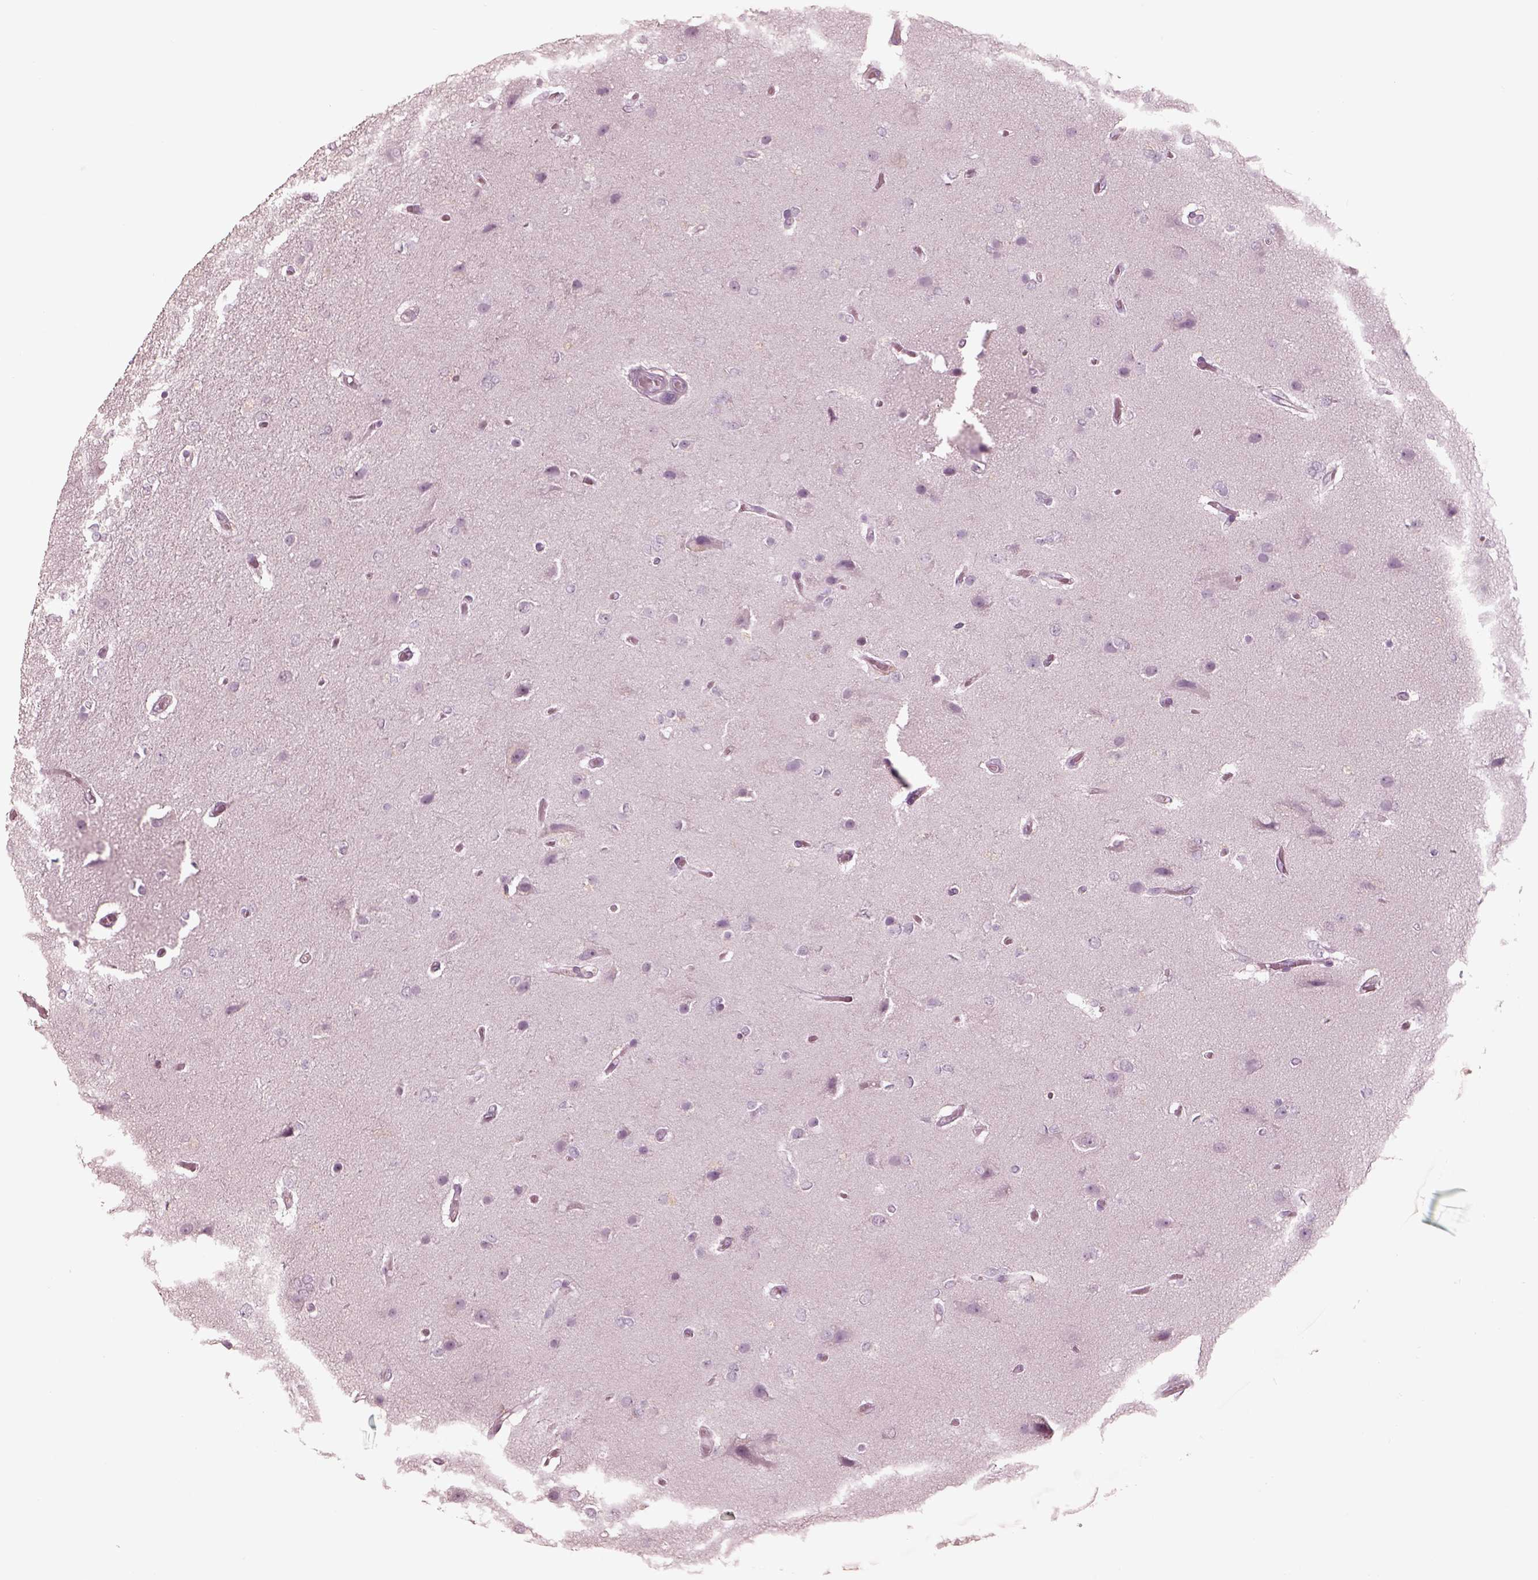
{"staining": {"intensity": "negative", "quantity": "none", "location": "none"}, "tissue": "glioma", "cell_type": "Tumor cells", "image_type": "cancer", "snomed": [{"axis": "morphology", "description": "Glioma, malignant, High grade"}, {"axis": "topography", "description": "Brain"}], "caption": "Immunohistochemistry photomicrograph of neoplastic tissue: human malignant high-grade glioma stained with DAB reveals no significant protein expression in tumor cells.", "gene": "PDCD1", "patient": {"sex": "female", "age": 61}}